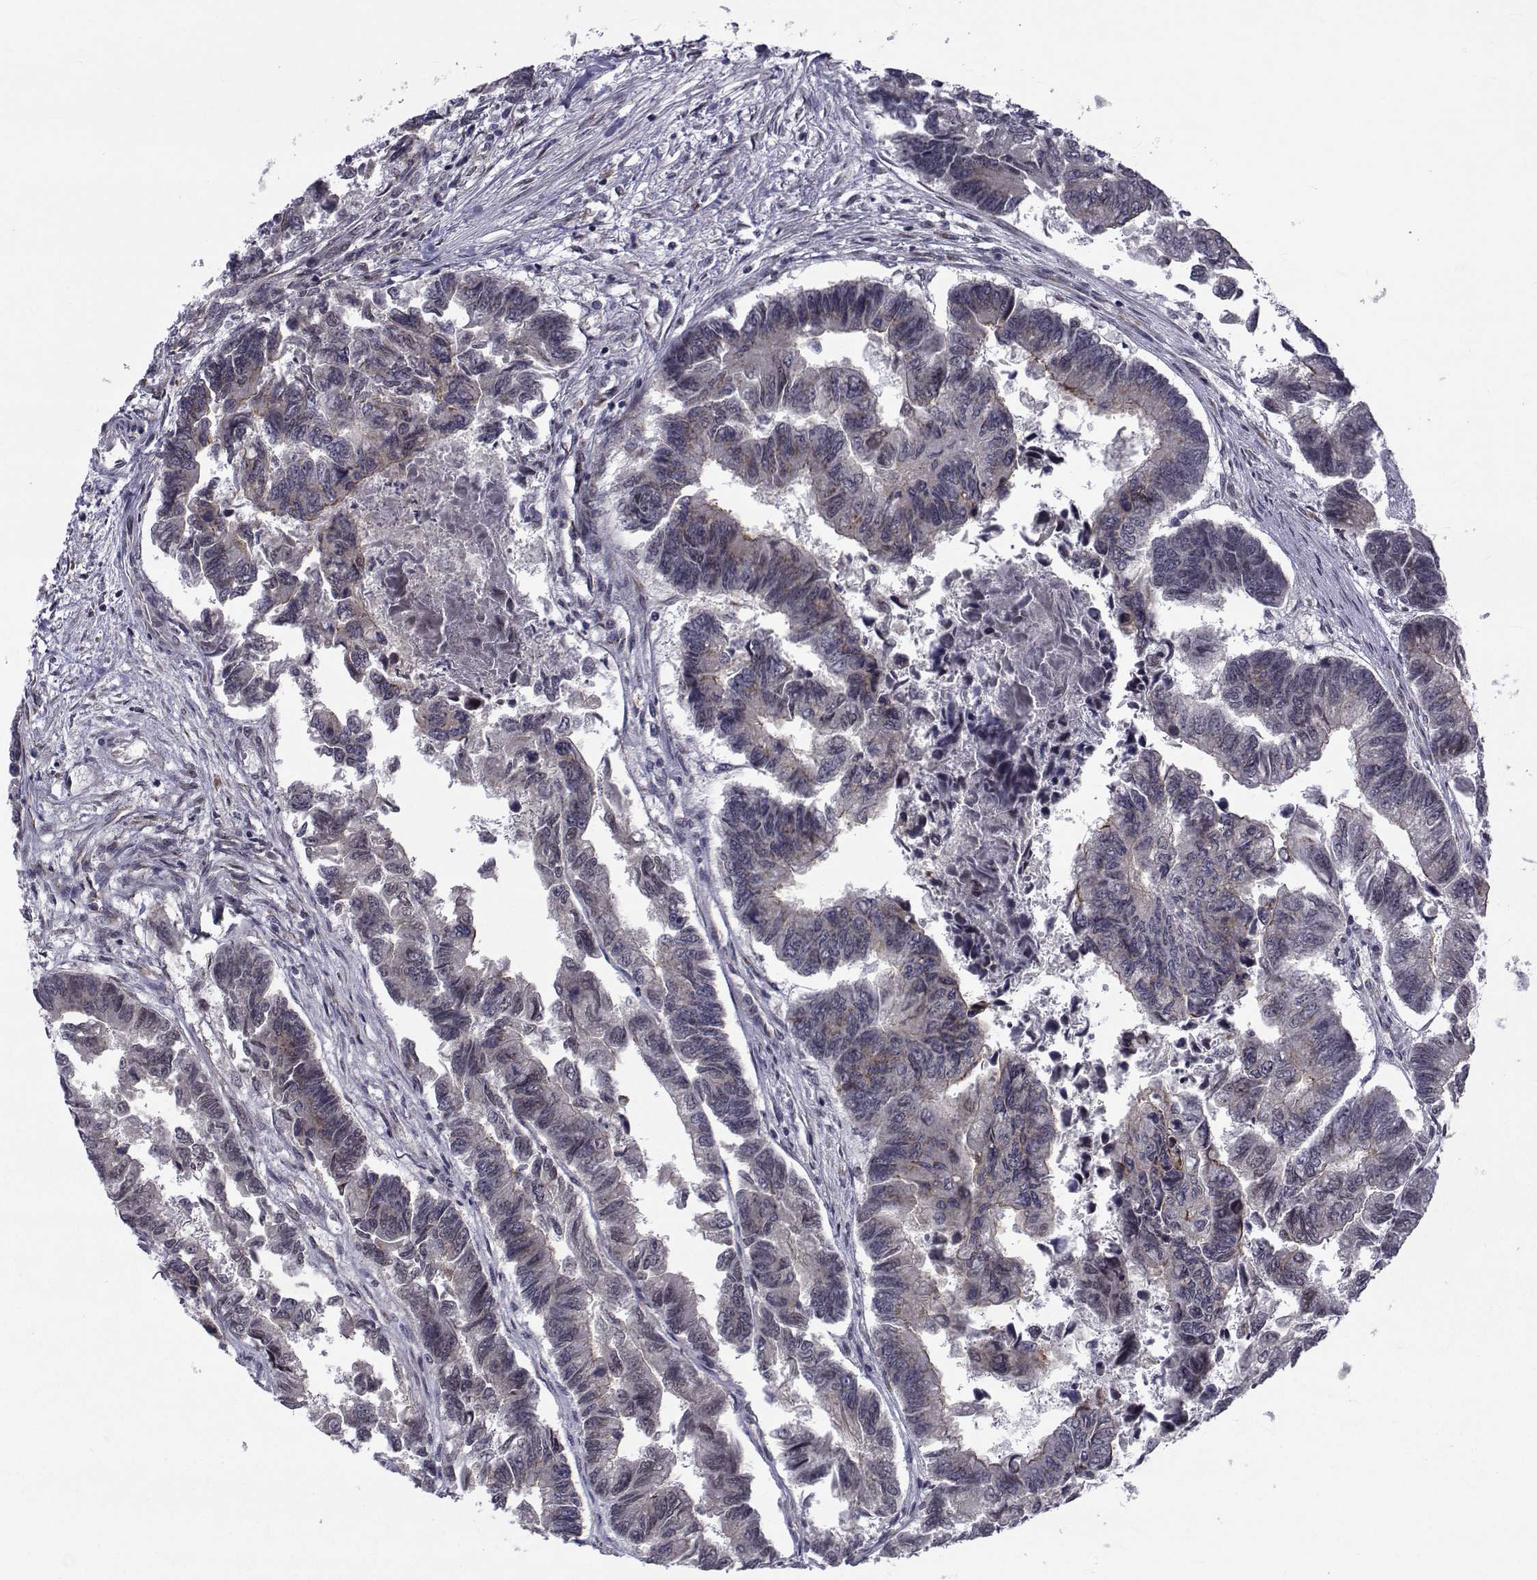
{"staining": {"intensity": "weak", "quantity": "25%-75%", "location": "cytoplasmic/membranous"}, "tissue": "colorectal cancer", "cell_type": "Tumor cells", "image_type": "cancer", "snomed": [{"axis": "morphology", "description": "Adenocarcinoma, NOS"}, {"axis": "topography", "description": "Colon"}], "caption": "A histopathology image of colorectal cancer (adenocarcinoma) stained for a protein demonstrates weak cytoplasmic/membranous brown staining in tumor cells.", "gene": "ATP6V1C2", "patient": {"sex": "female", "age": 65}}